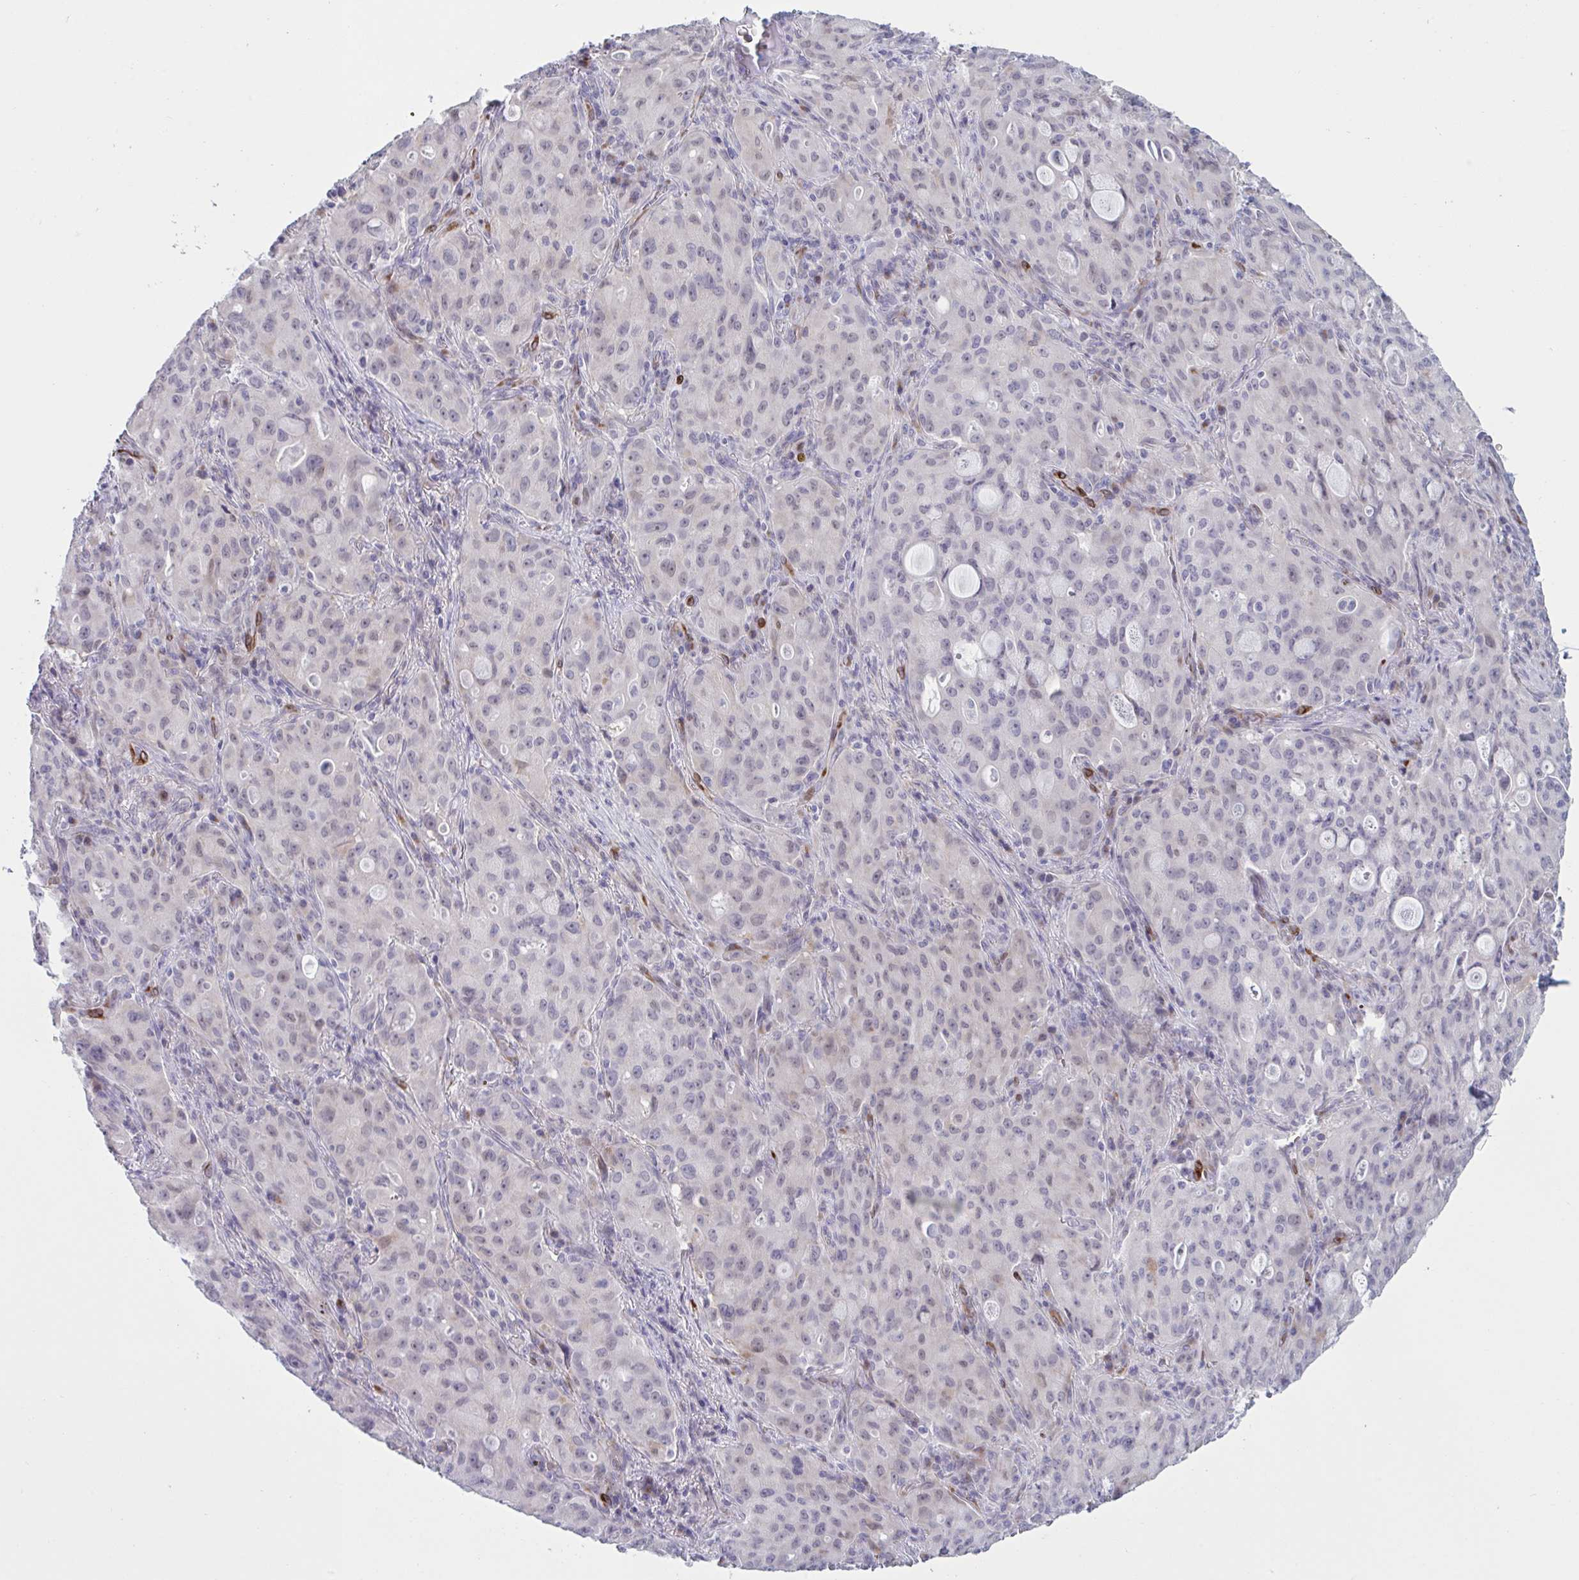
{"staining": {"intensity": "negative", "quantity": "none", "location": "none"}, "tissue": "lung cancer", "cell_type": "Tumor cells", "image_type": "cancer", "snomed": [{"axis": "morphology", "description": "Adenocarcinoma, NOS"}, {"axis": "topography", "description": "Lung"}], "caption": "Lung adenocarcinoma was stained to show a protein in brown. There is no significant positivity in tumor cells. Brightfield microscopy of immunohistochemistry (IHC) stained with DAB (brown) and hematoxylin (blue), captured at high magnification.", "gene": "HSD11B2", "patient": {"sex": "female", "age": 44}}